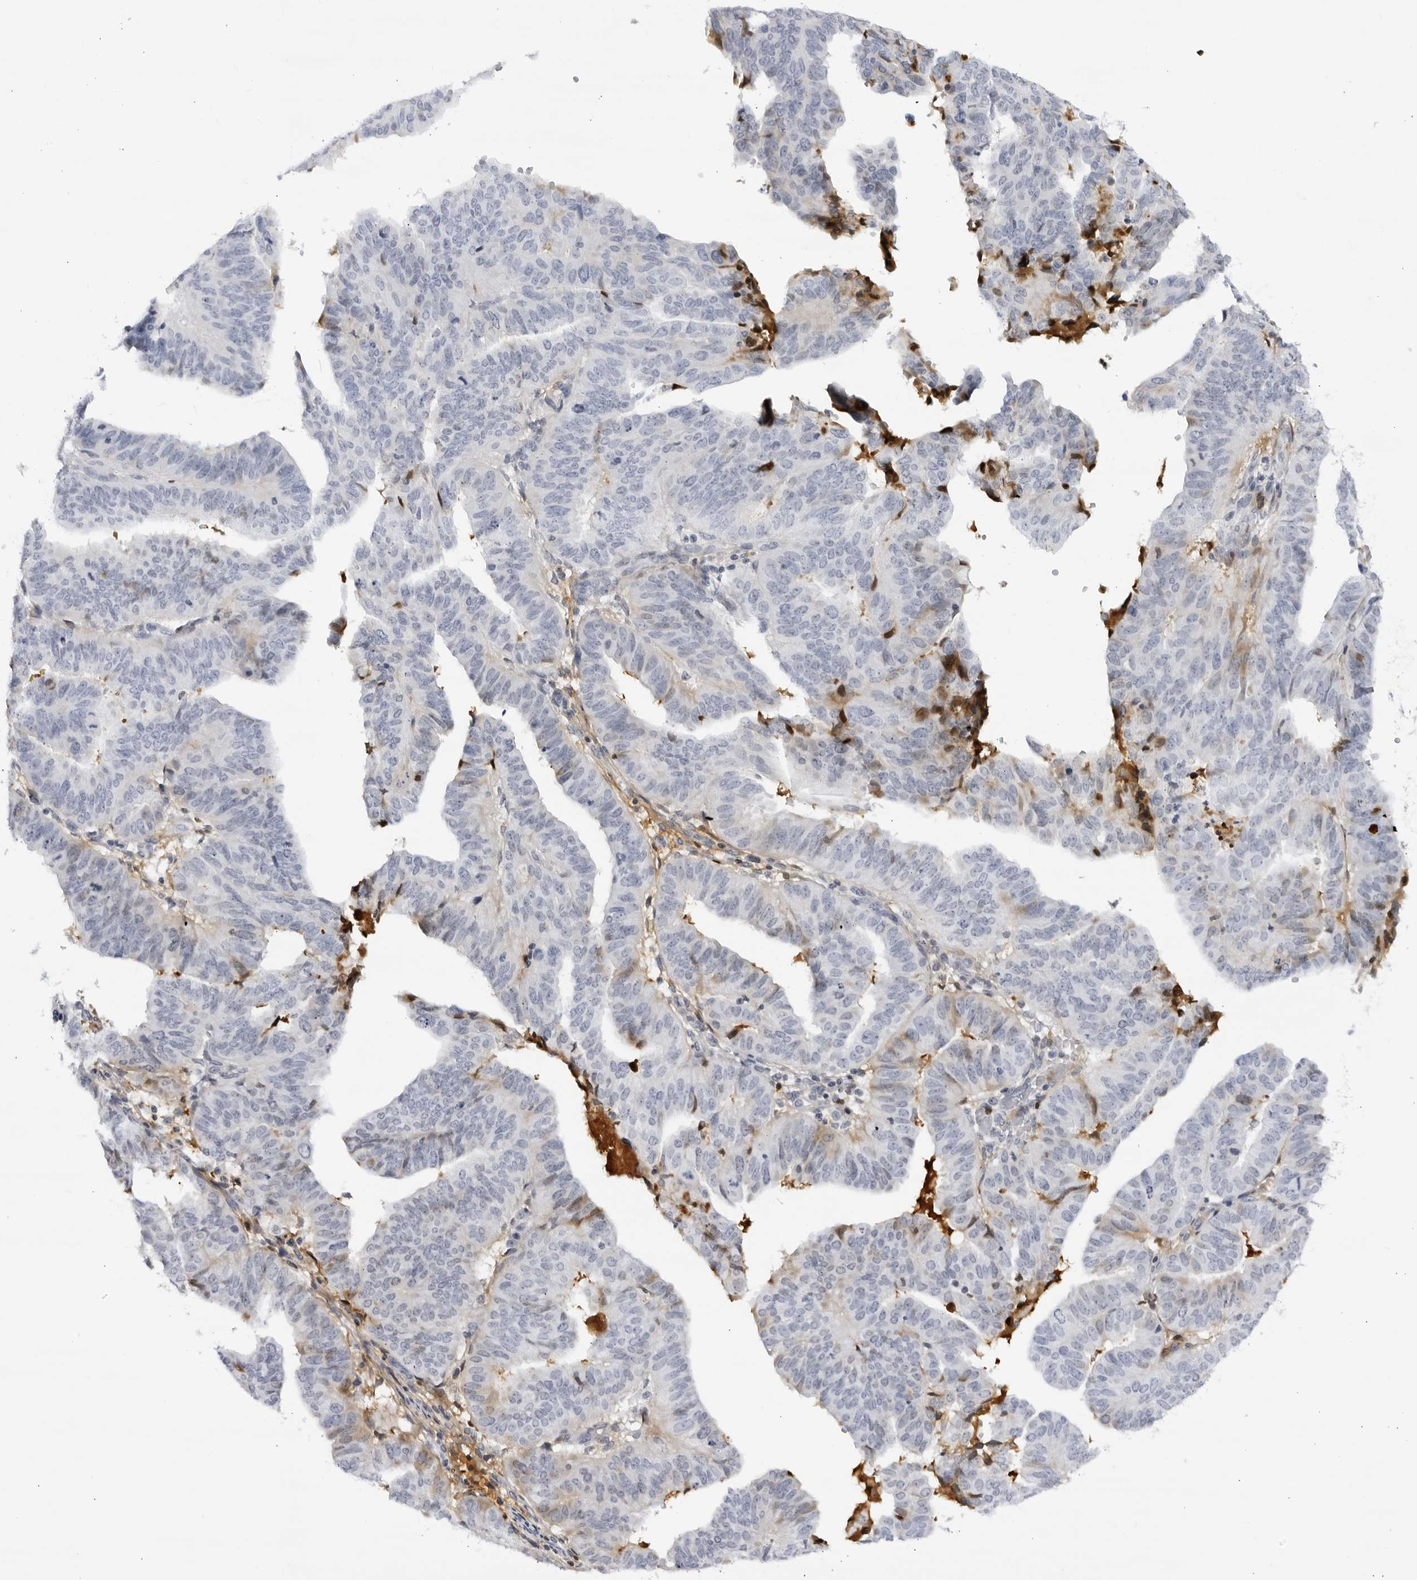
{"staining": {"intensity": "negative", "quantity": "none", "location": "none"}, "tissue": "endometrial cancer", "cell_type": "Tumor cells", "image_type": "cancer", "snomed": [{"axis": "morphology", "description": "Adenocarcinoma, NOS"}, {"axis": "topography", "description": "Uterus"}], "caption": "The histopathology image exhibits no significant expression in tumor cells of endometrial adenocarcinoma.", "gene": "CNBD1", "patient": {"sex": "female", "age": 77}}